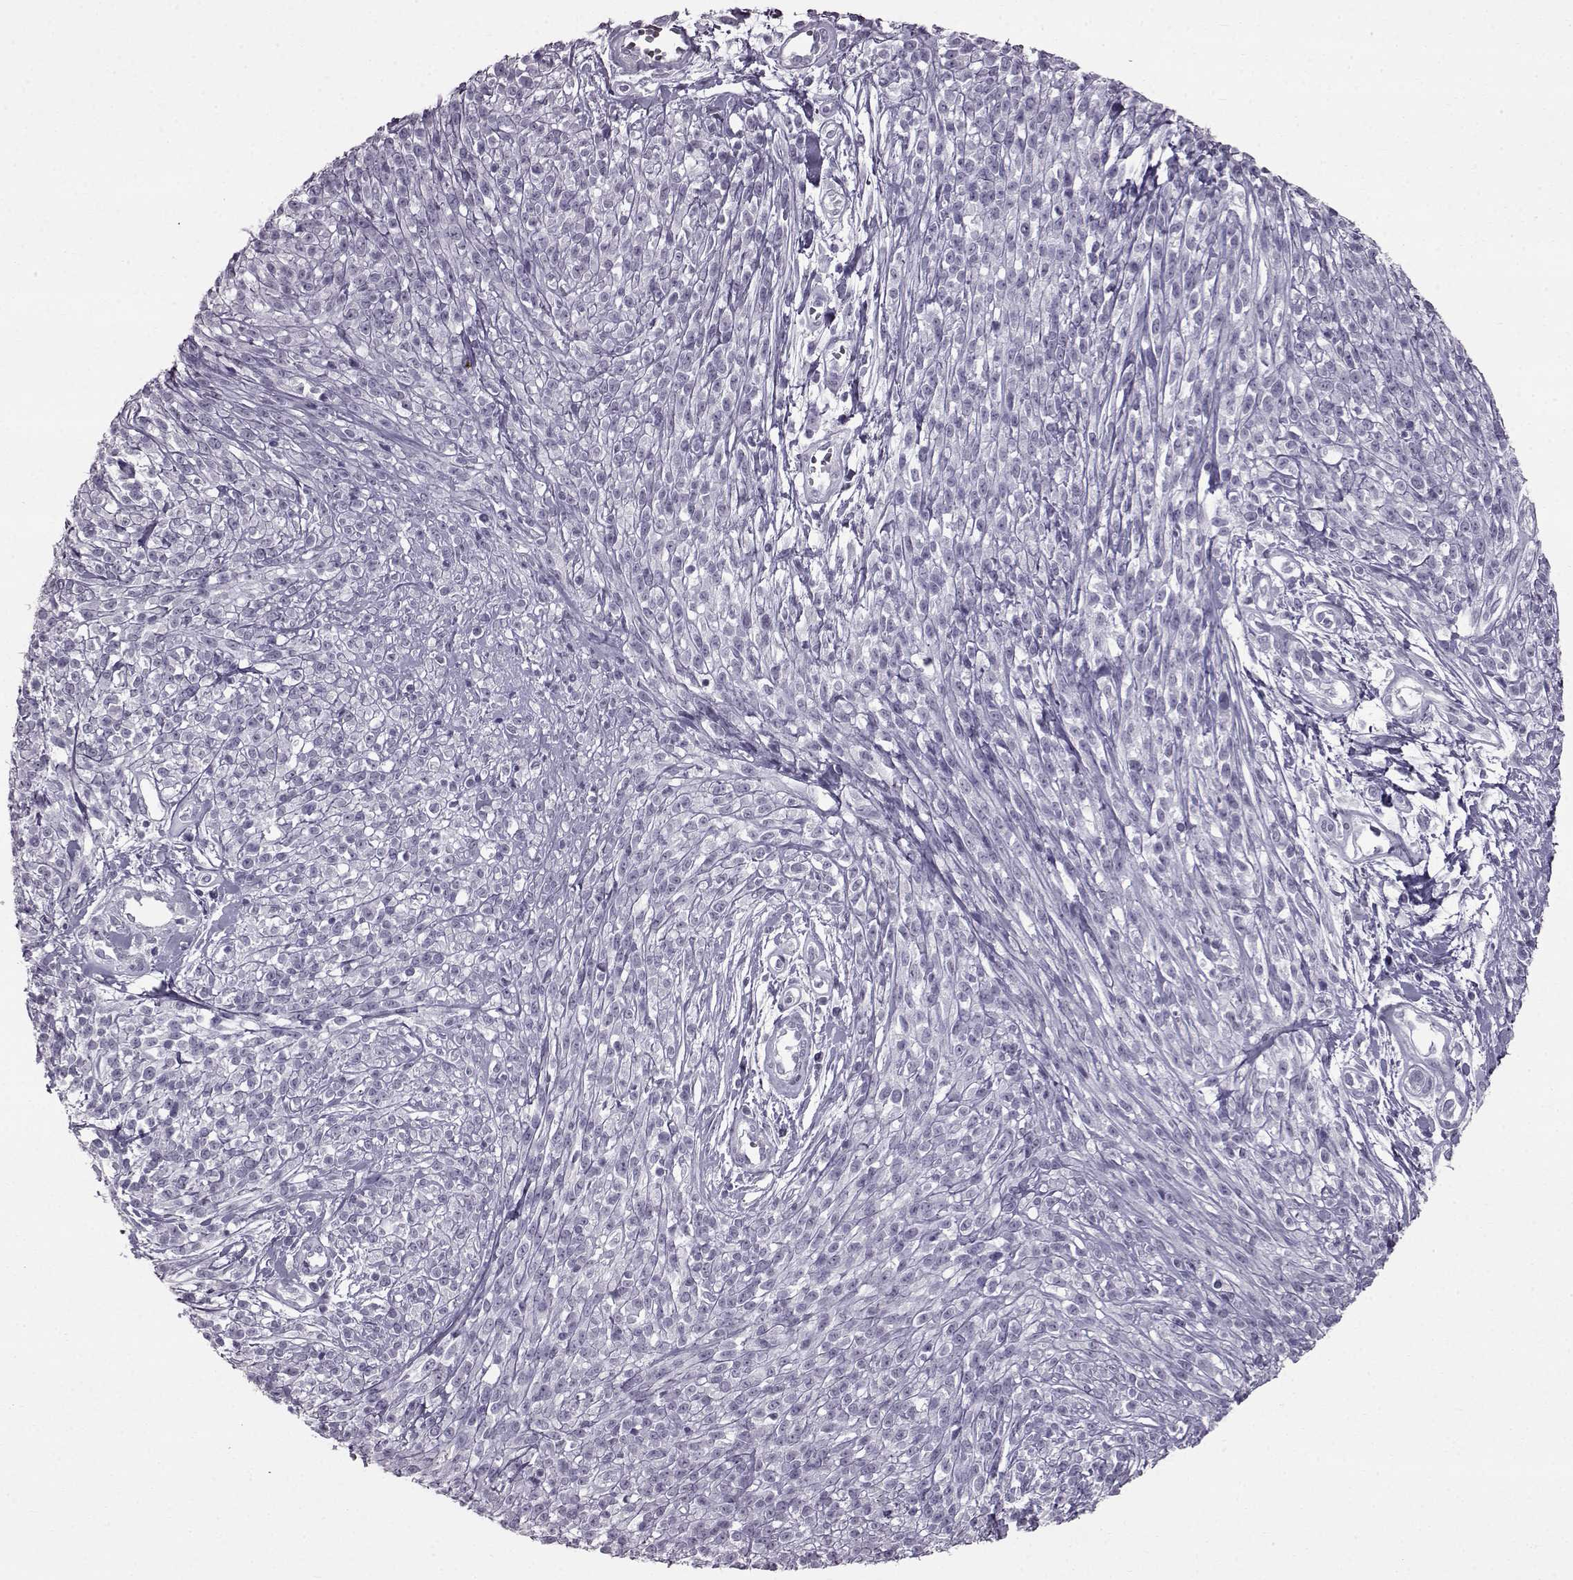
{"staining": {"intensity": "negative", "quantity": "none", "location": "none"}, "tissue": "melanoma", "cell_type": "Tumor cells", "image_type": "cancer", "snomed": [{"axis": "morphology", "description": "Malignant melanoma, NOS"}, {"axis": "topography", "description": "Skin"}, {"axis": "topography", "description": "Skin of trunk"}], "caption": "Melanoma was stained to show a protein in brown. There is no significant expression in tumor cells.", "gene": "SLC28A2", "patient": {"sex": "male", "age": 74}}